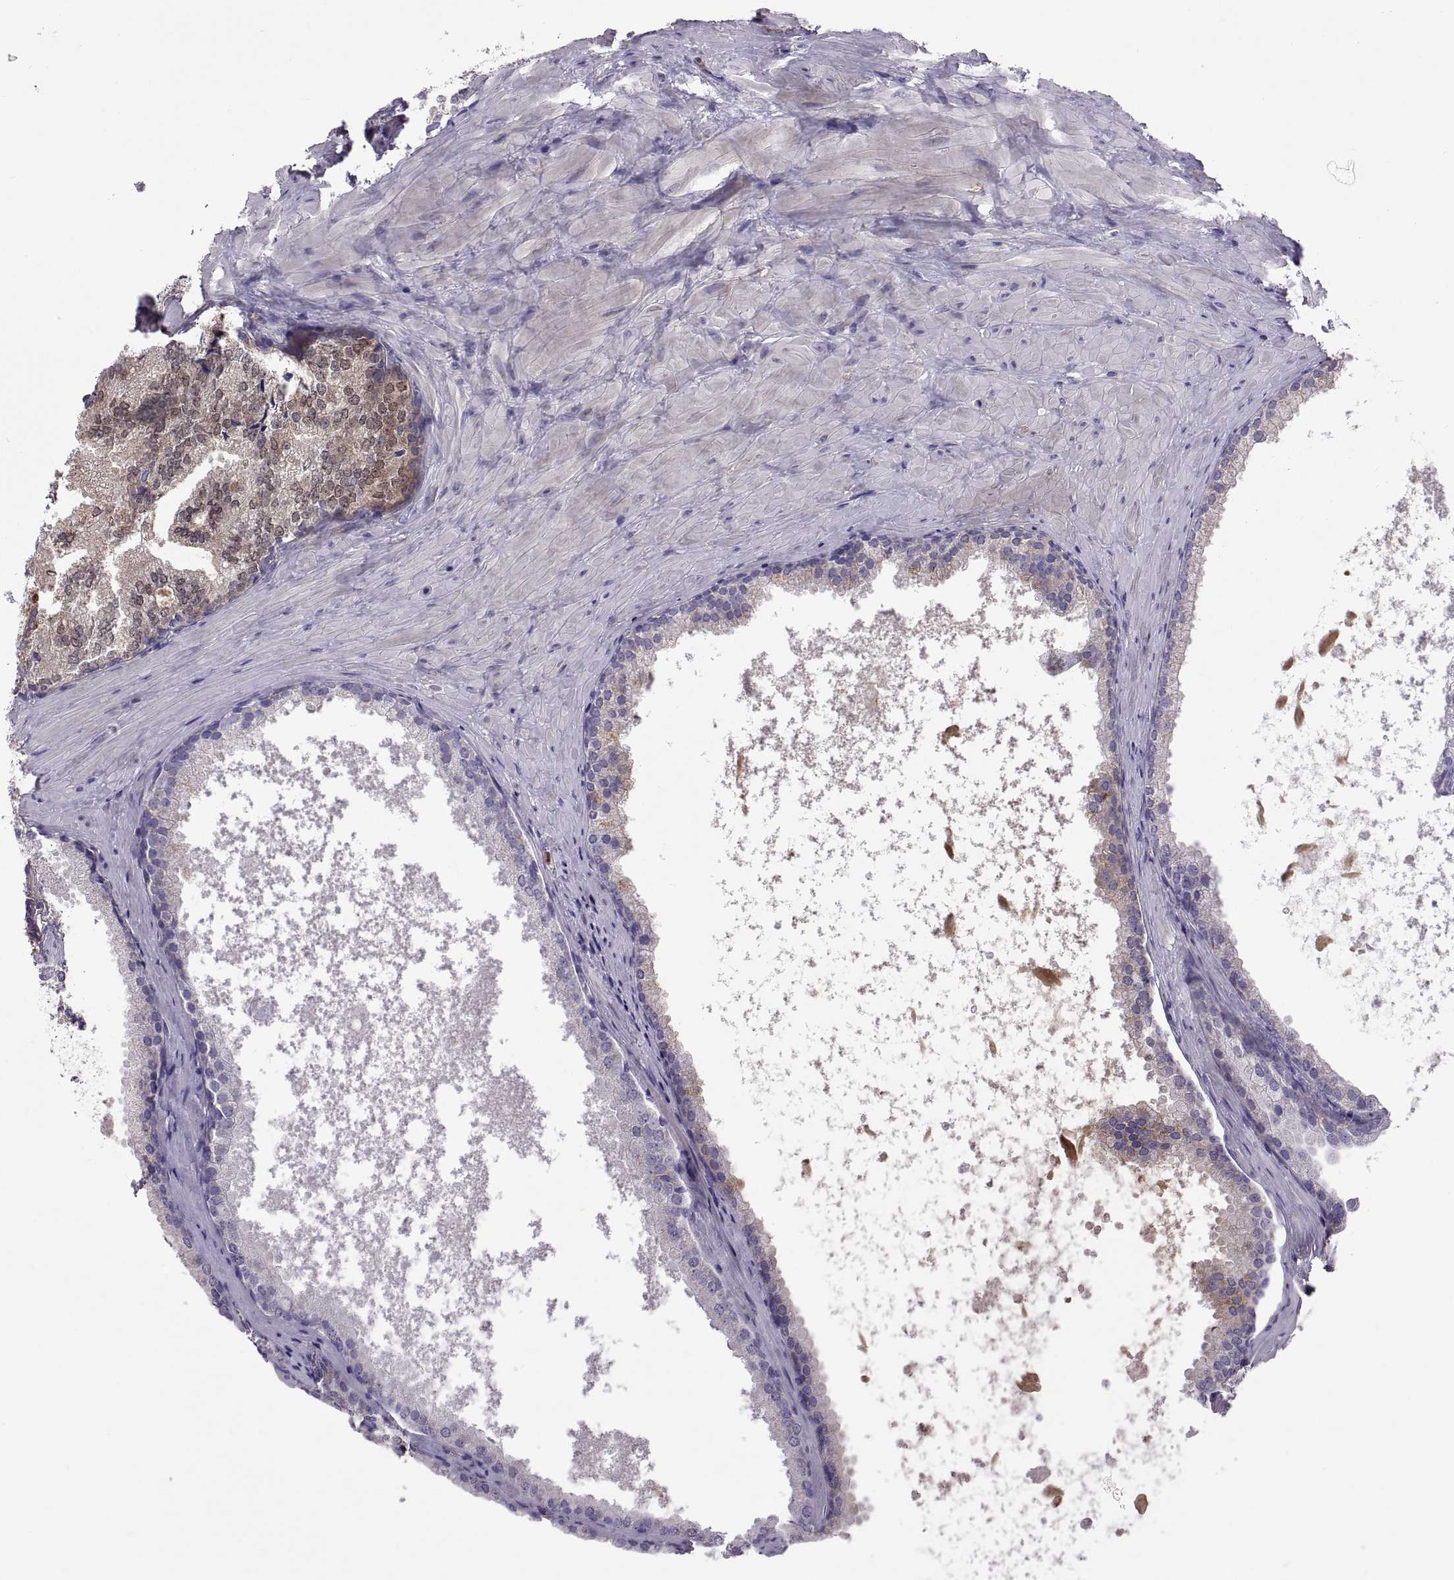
{"staining": {"intensity": "negative", "quantity": "none", "location": "none"}, "tissue": "prostate cancer", "cell_type": "Tumor cells", "image_type": "cancer", "snomed": [{"axis": "morphology", "description": "Adenocarcinoma, Low grade"}, {"axis": "topography", "description": "Prostate"}], "caption": "IHC of human prostate adenocarcinoma (low-grade) reveals no staining in tumor cells.", "gene": "EMILIN2", "patient": {"sex": "male", "age": 56}}